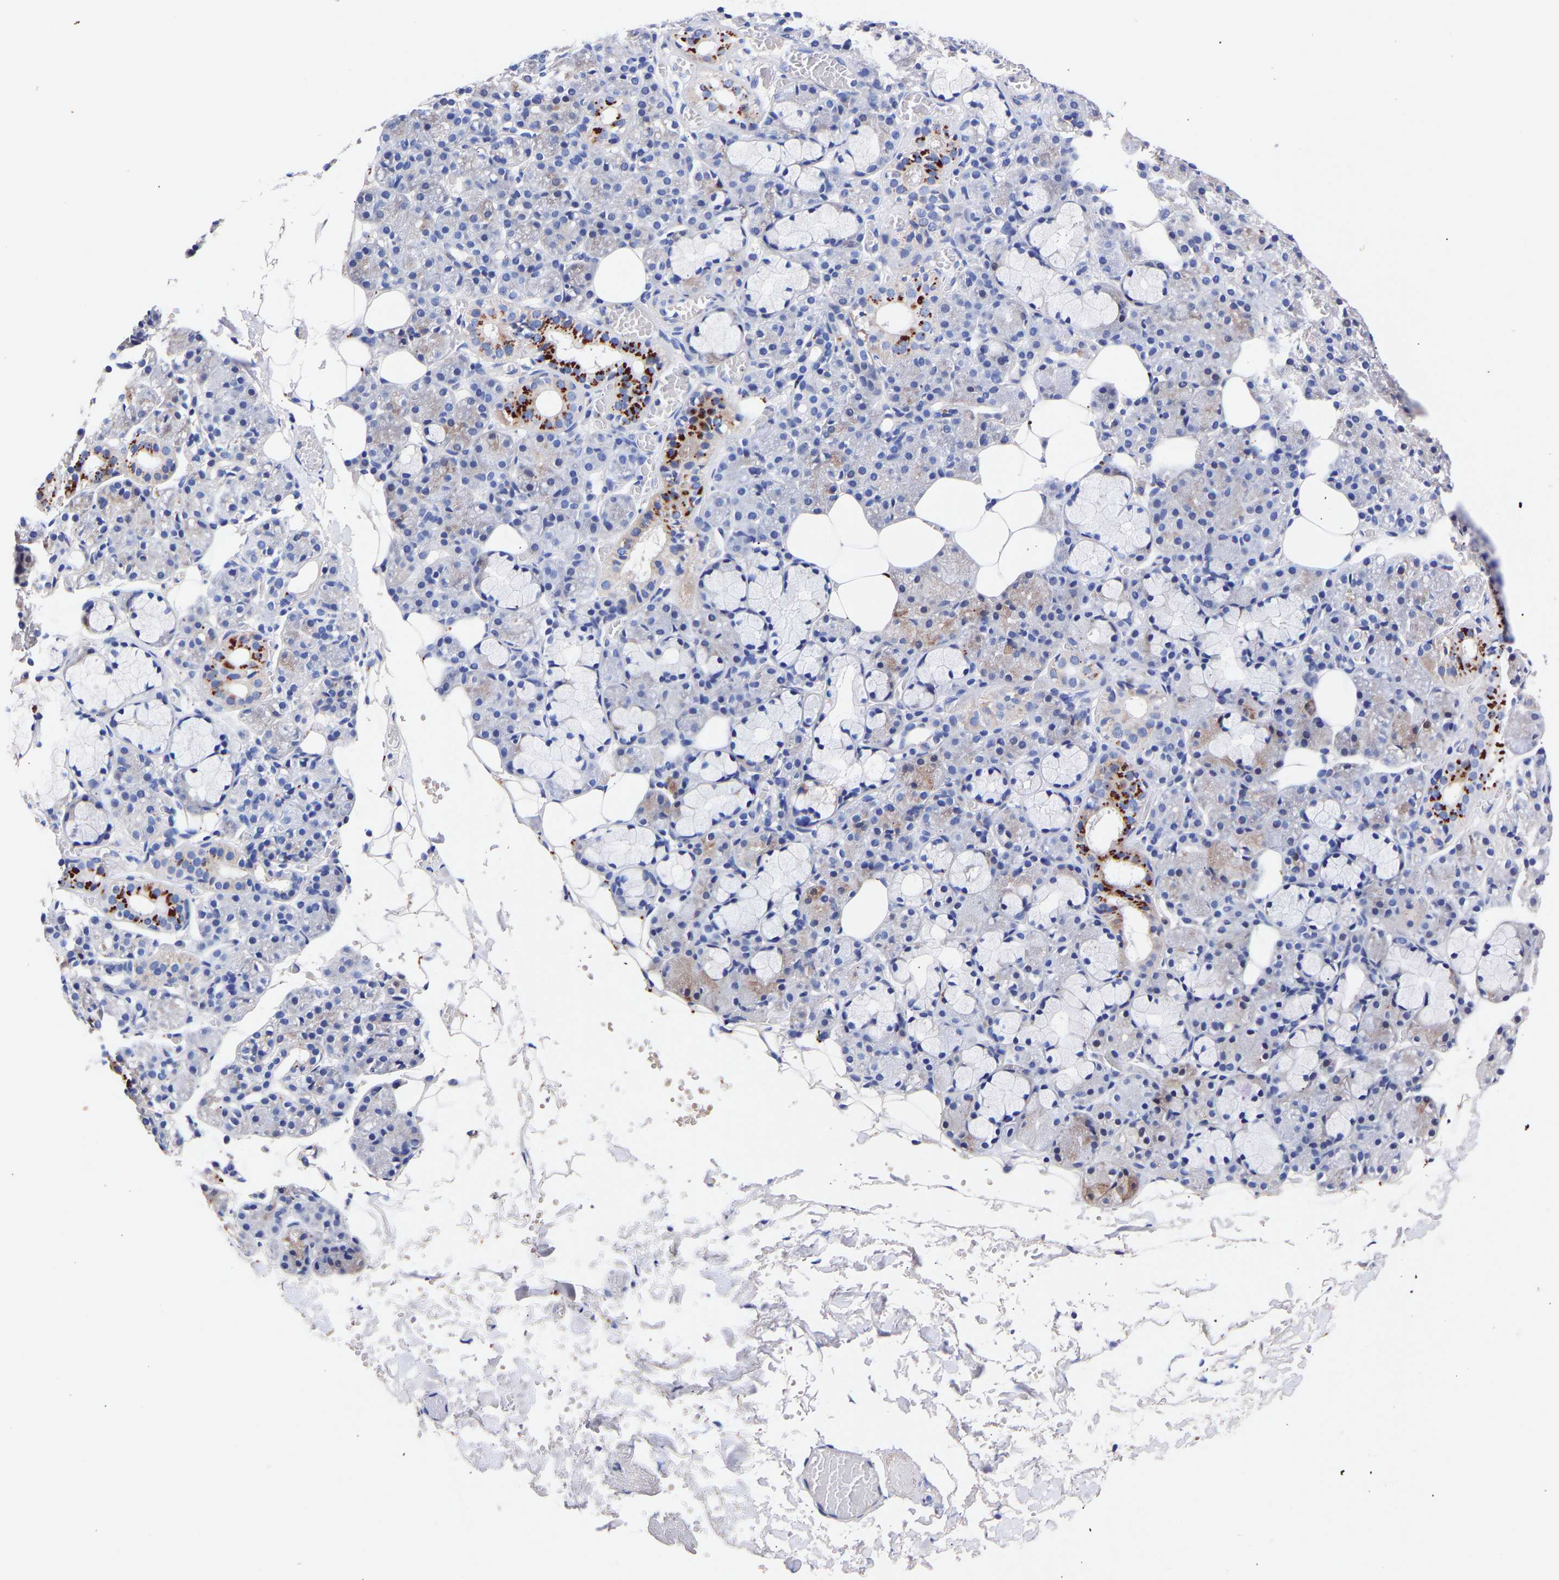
{"staining": {"intensity": "strong", "quantity": "25%-75%", "location": "cytoplasmic/membranous"}, "tissue": "salivary gland", "cell_type": "Glandular cells", "image_type": "normal", "snomed": [{"axis": "morphology", "description": "Normal tissue, NOS"}, {"axis": "topography", "description": "Salivary gland"}], "caption": "The immunohistochemical stain labels strong cytoplasmic/membranous expression in glandular cells of benign salivary gland. The staining is performed using DAB brown chromogen to label protein expression. The nuclei are counter-stained blue using hematoxylin.", "gene": "SEM1", "patient": {"sex": "male", "age": 63}}